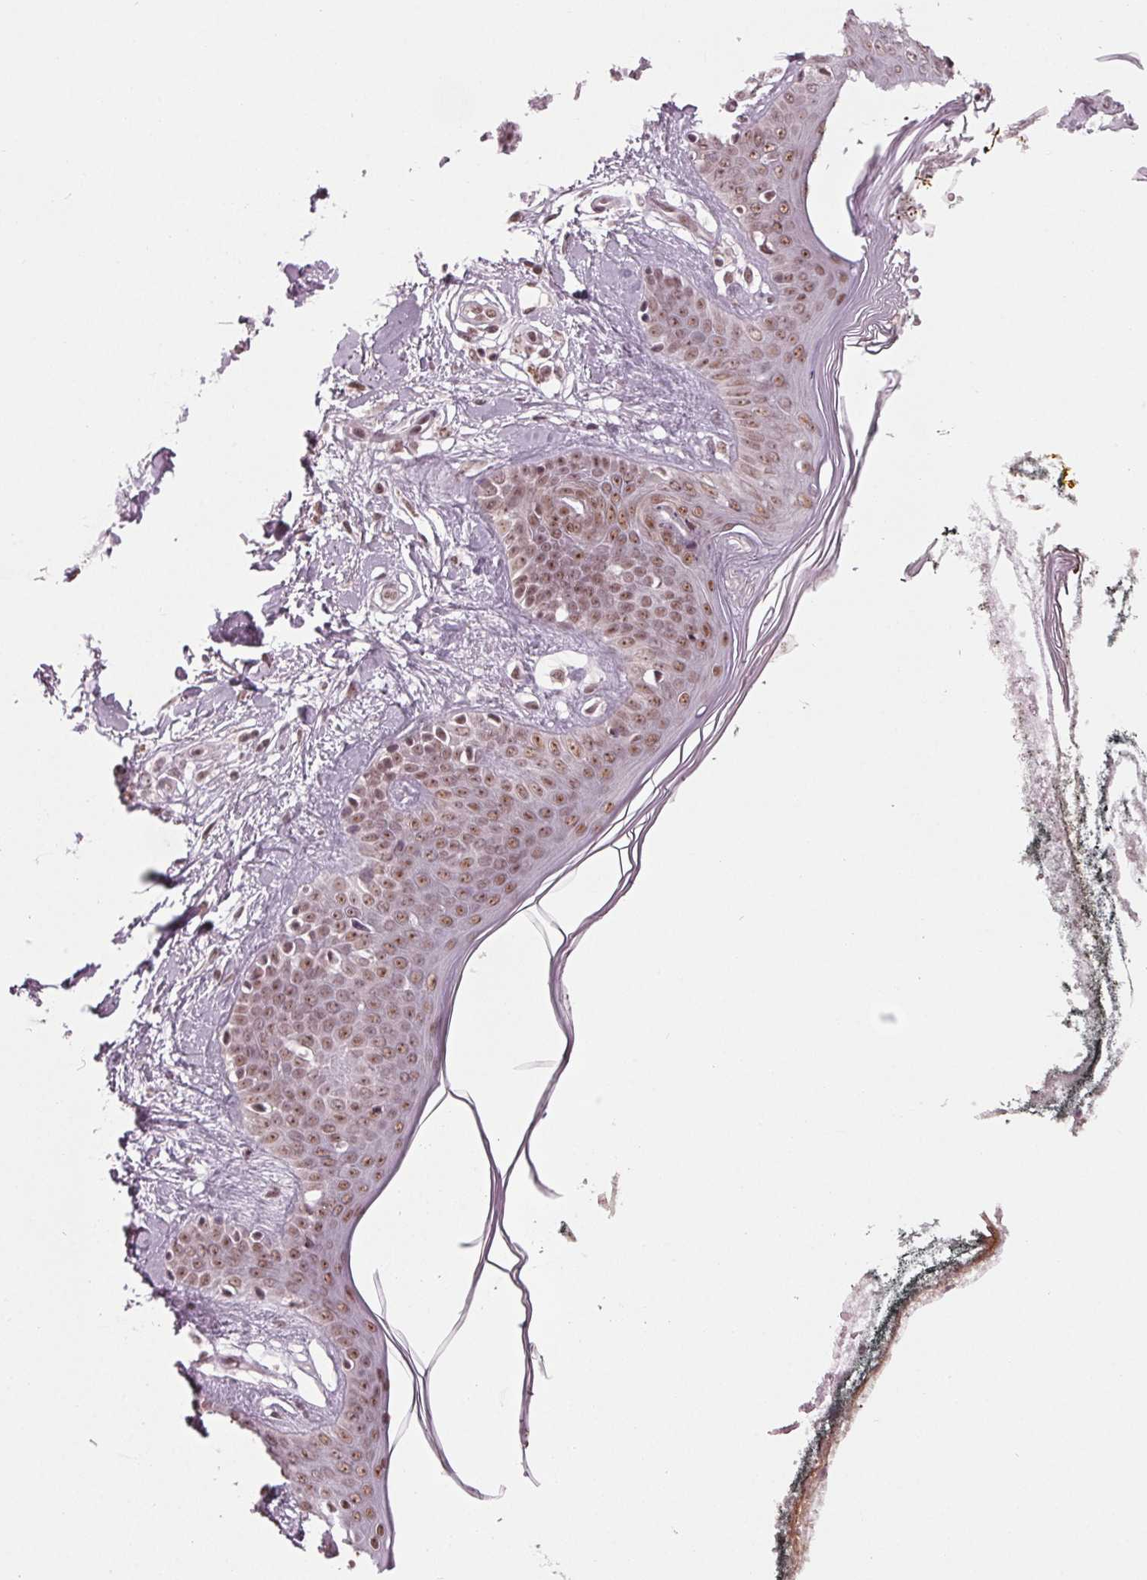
{"staining": {"intensity": "moderate", "quantity": "25%-75%", "location": "nuclear"}, "tissue": "skin", "cell_type": "Fibroblasts", "image_type": "normal", "snomed": [{"axis": "morphology", "description": "Normal tissue, NOS"}, {"axis": "topography", "description": "Skin"}], "caption": "Brown immunohistochemical staining in normal human skin shows moderate nuclear expression in approximately 25%-75% of fibroblasts. Ihc stains the protein in brown and the nuclei are stained blue.", "gene": "DDX41", "patient": {"sex": "female", "age": 34}}